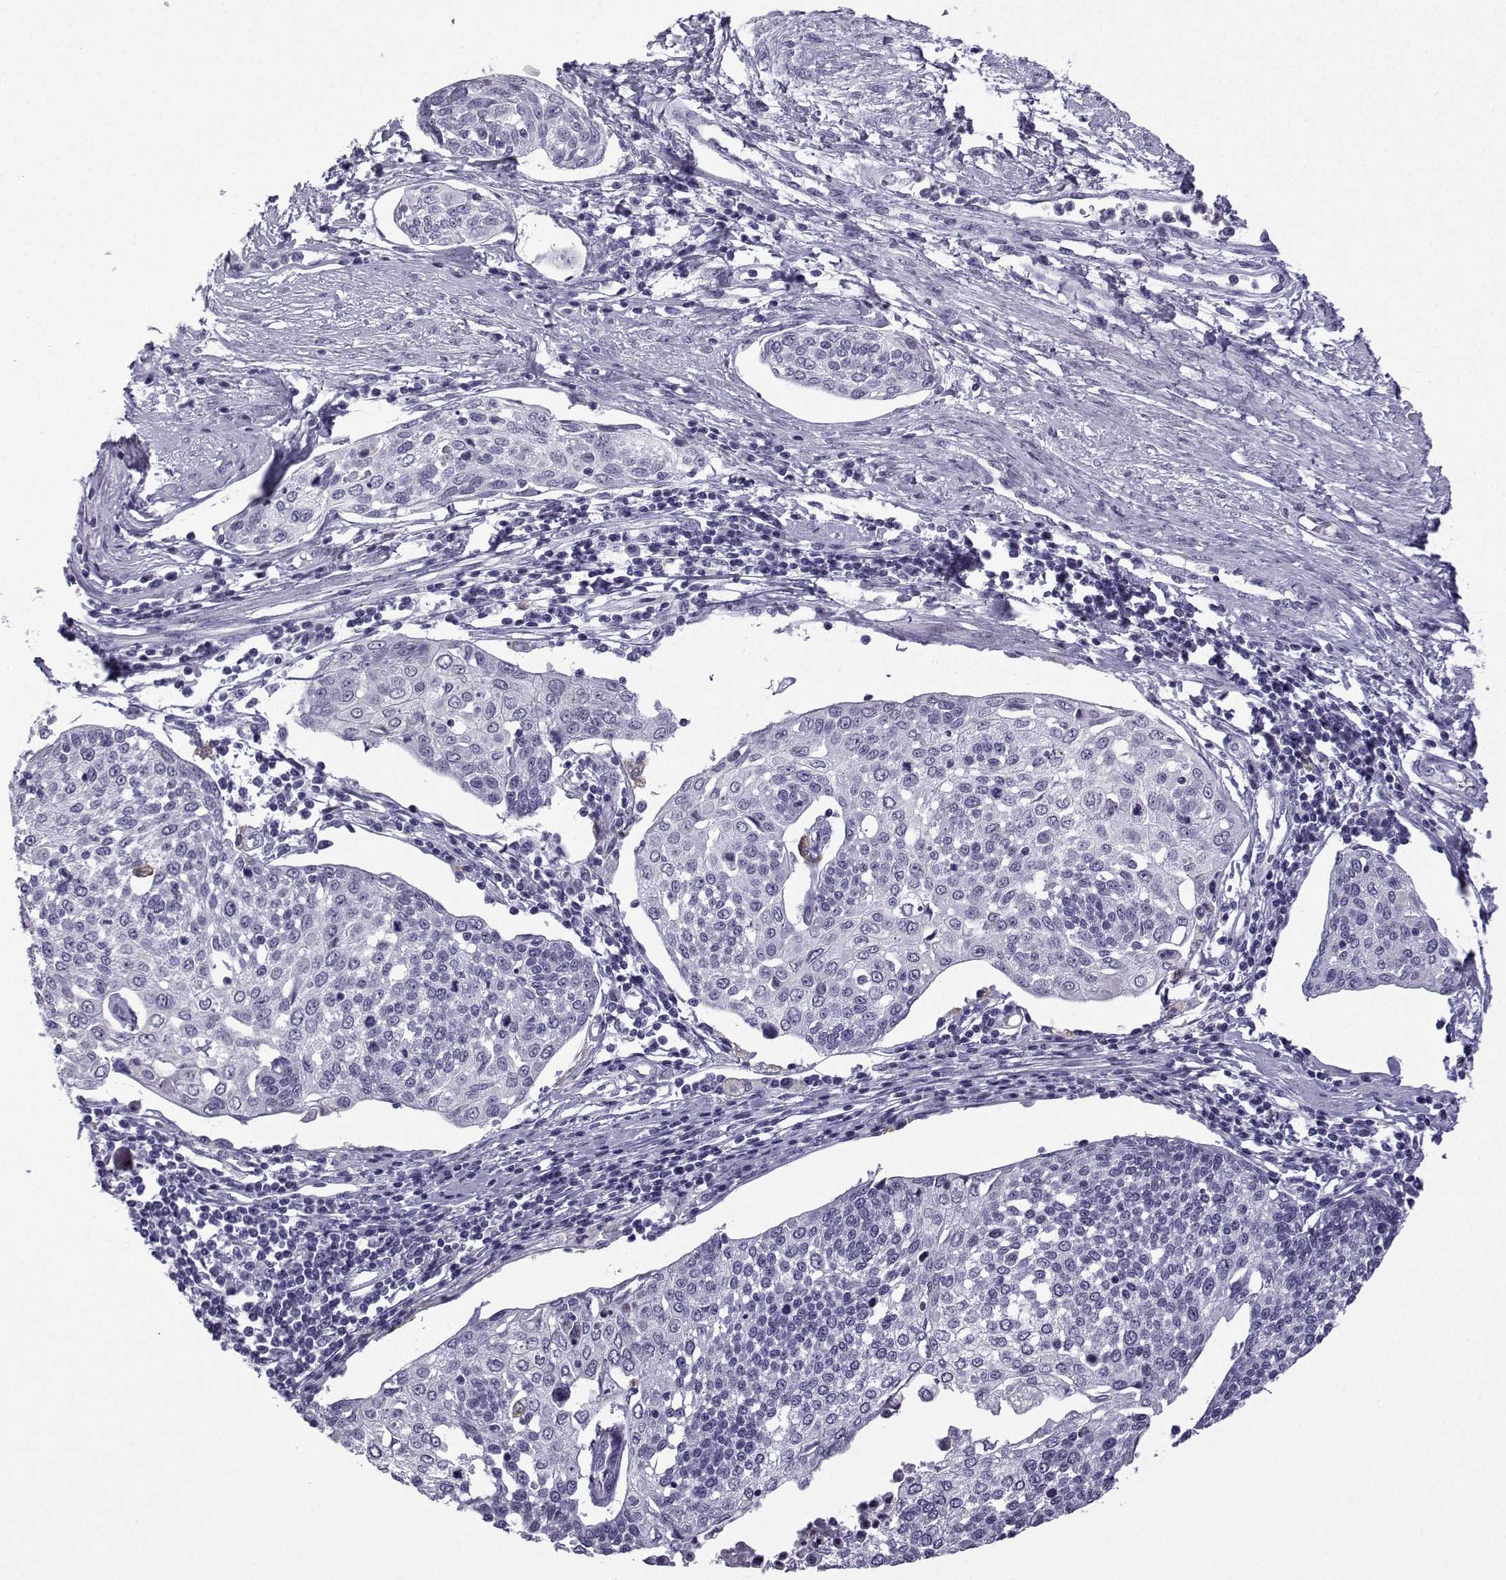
{"staining": {"intensity": "negative", "quantity": "none", "location": "none"}, "tissue": "cervical cancer", "cell_type": "Tumor cells", "image_type": "cancer", "snomed": [{"axis": "morphology", "description": "Squamous cell carcinoma, NOS"}, {"axis": "topography", "description": "Cervix"}], "caption": "An IHC photomicrograph of cervical squamous cell carcinoma is shown. There is no staining in tumor cells of cervical squamous cell carcinoma.", "gene": "MRGBP", "patient": {"sex": "female", "age": 34}}